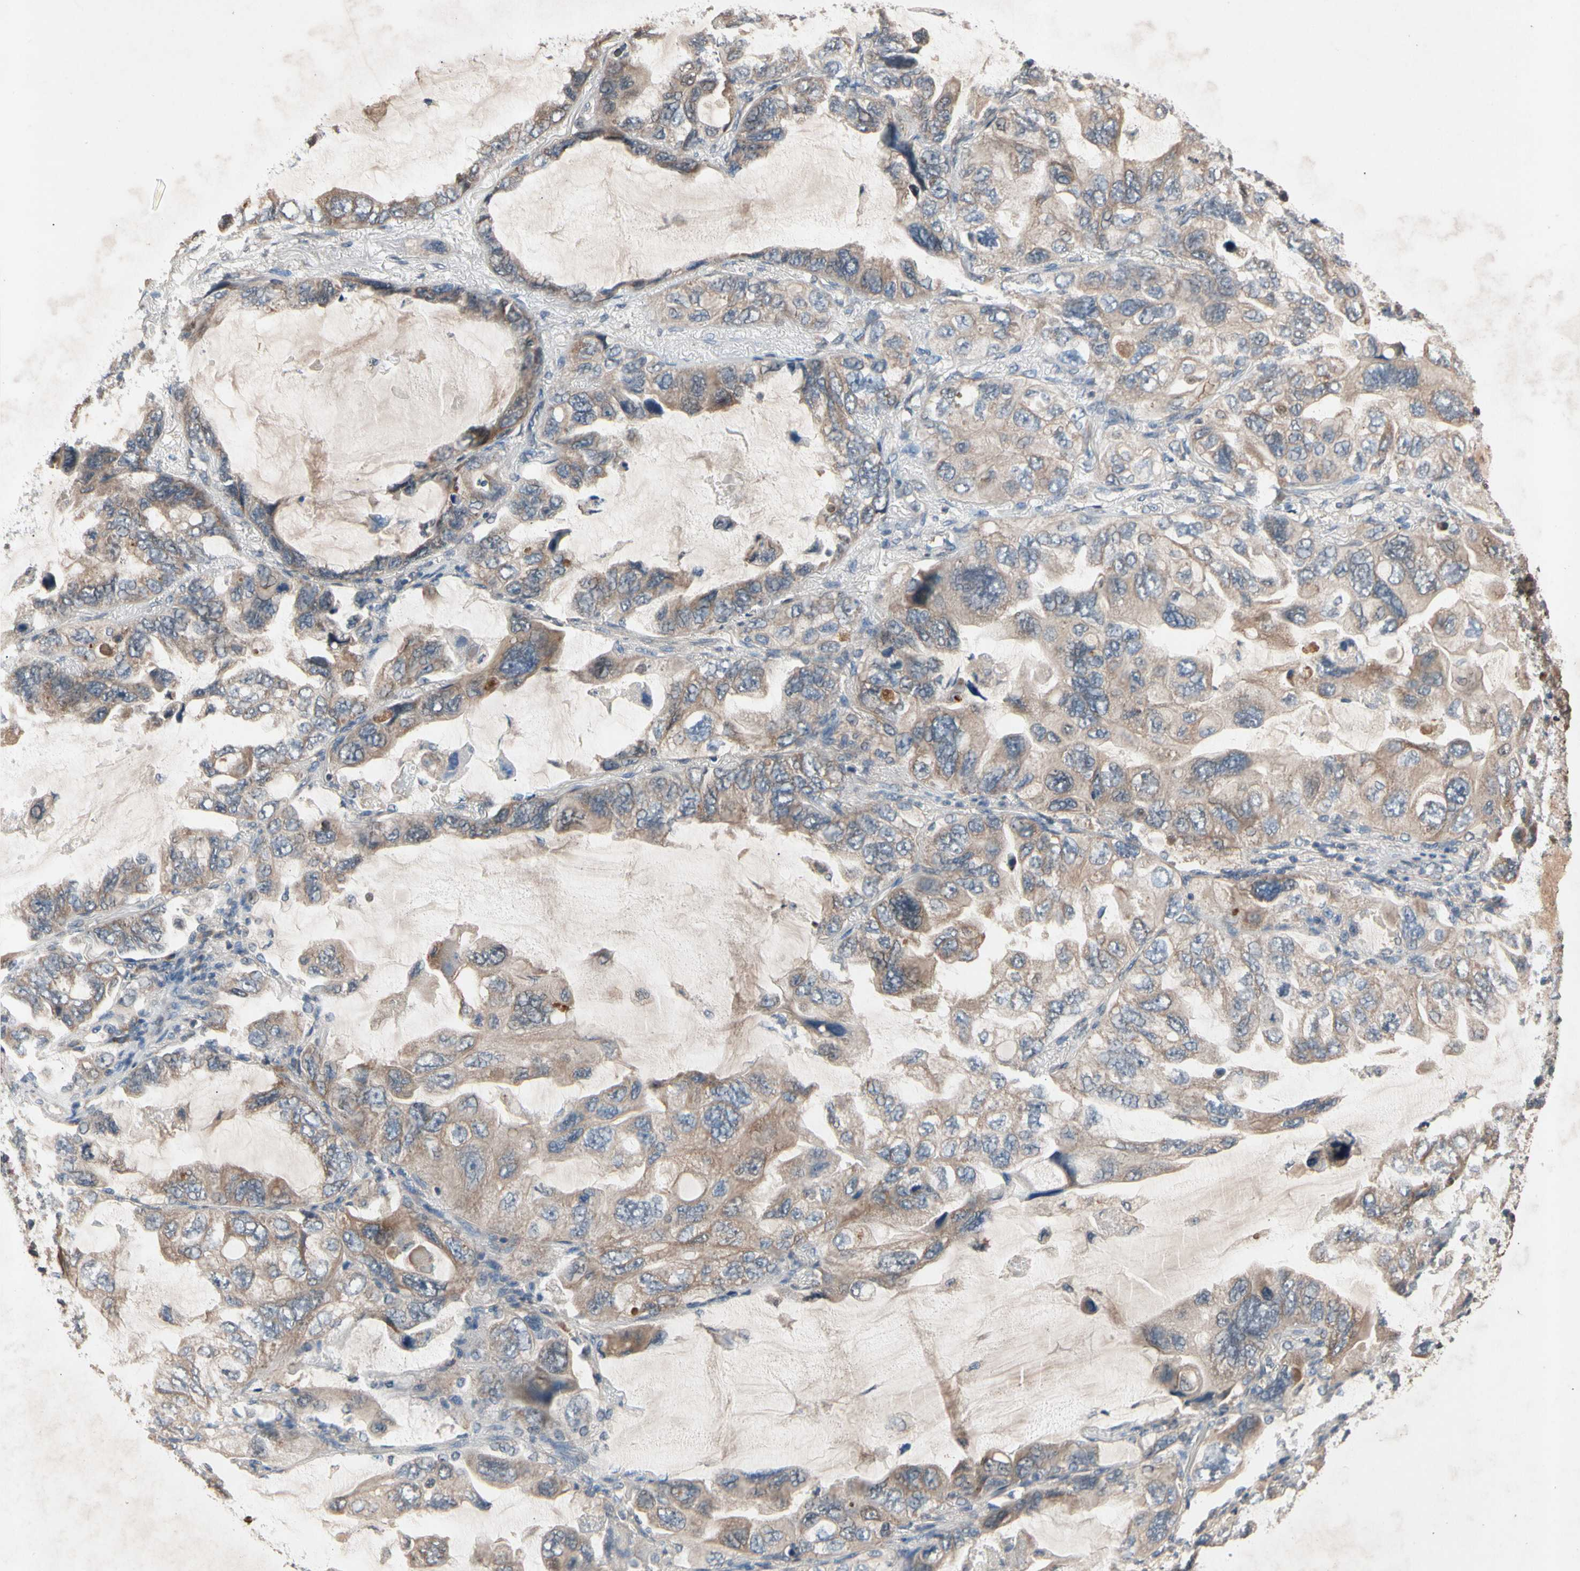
{"staining": {"intensity": "moderate", "quantity": ">75%", "location": "cytoplasmic/membranous"}, "tissue": "lung cancer", "cell_type": "Tumor cells", "image_type": "cancer", "snomed": [{"axis": "morphology", "description": "Squamous cell carcinoma, NOS"}, {"axis": "topography", "description": "Lung"}], "caption": "High-power microscopy captured an immunohistochemistry (IHC) photomicrograph of squamous cell carcinoma (lung), revealing moderate cytoplasmic/membranous expression in about >75% of tumor cells.", "gene": "PRDX4", "patient": {"sex": "female", "age": 73}}